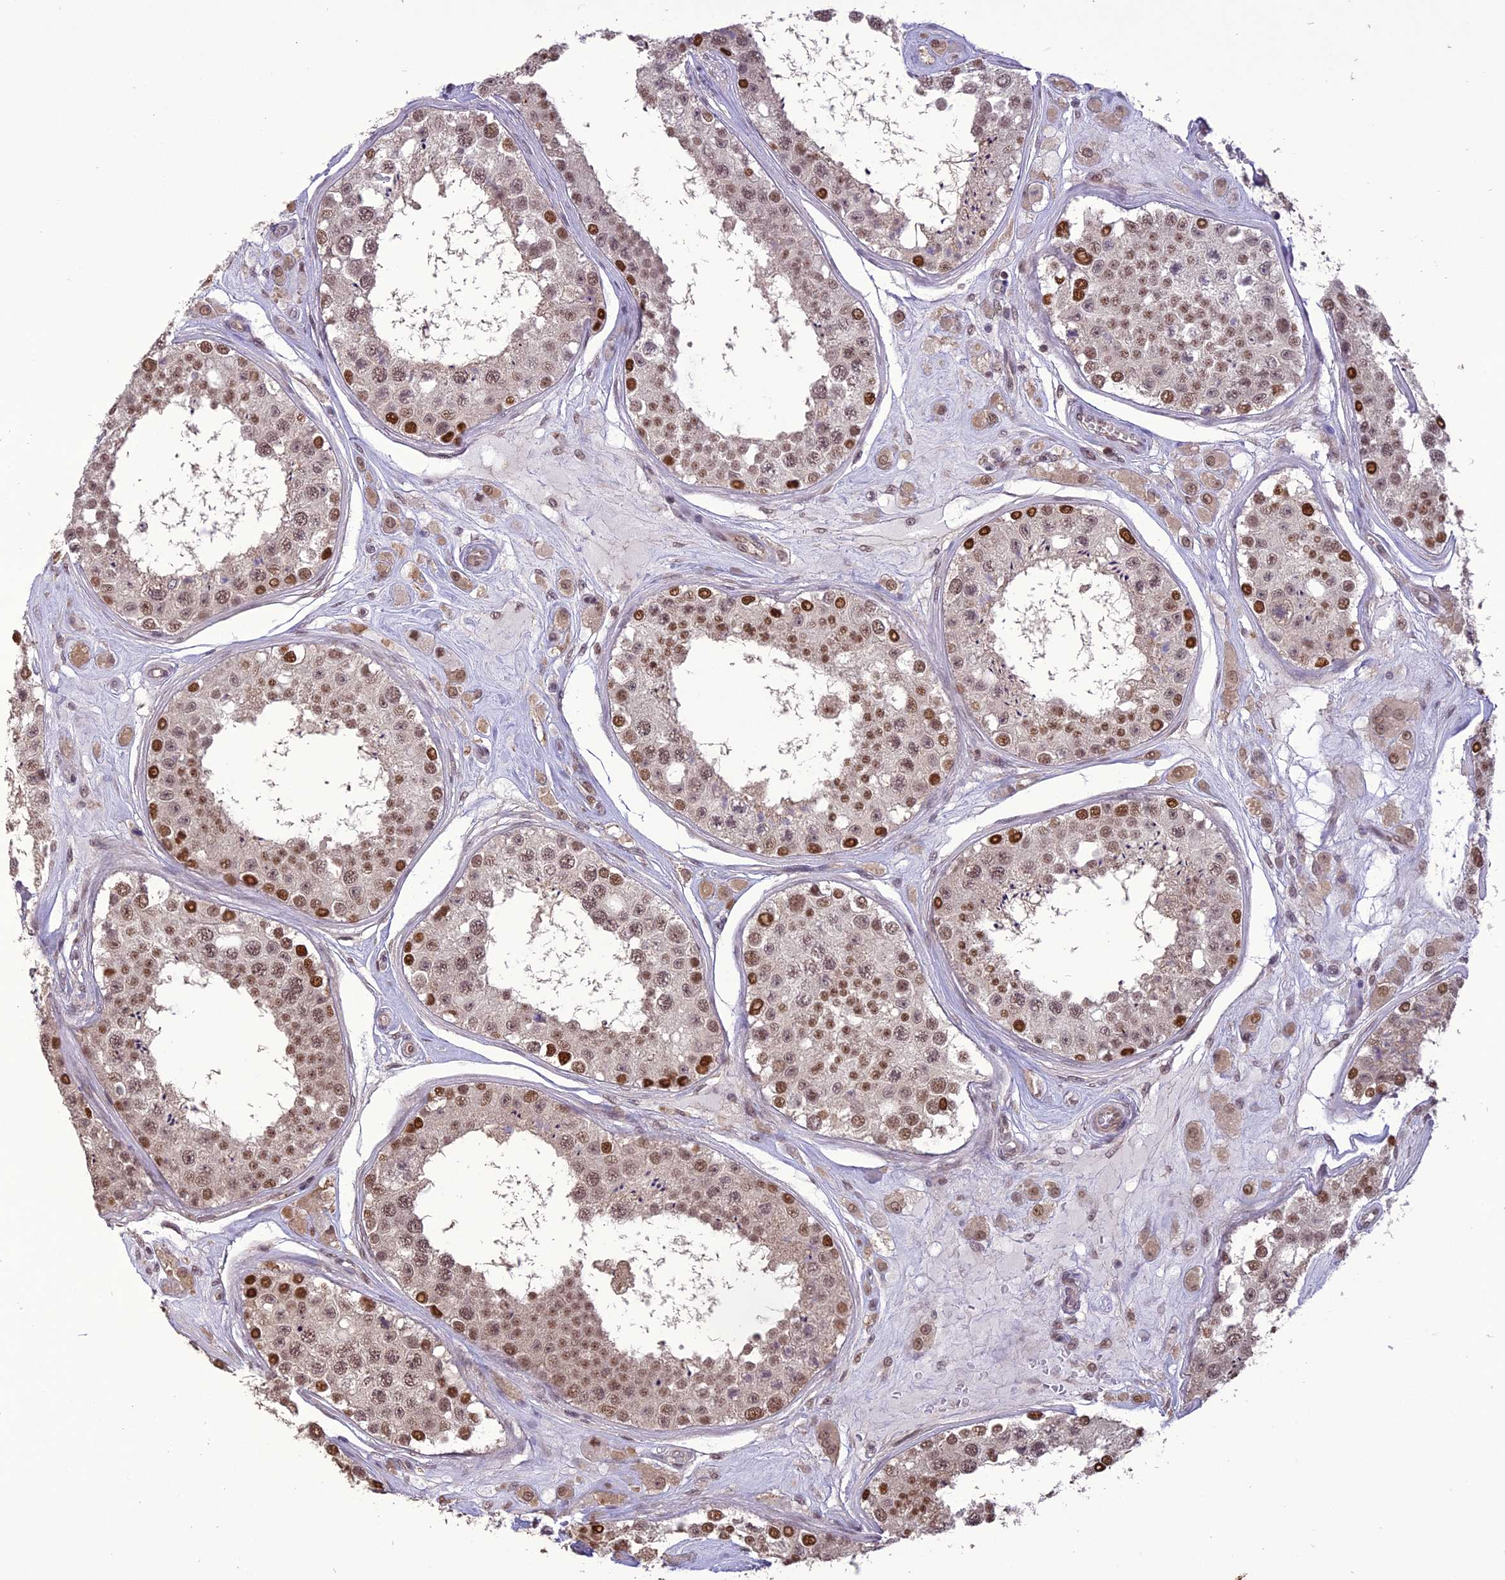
{"staining": {"intensity": "moderate", "quantity": ">75%", "location": "cytoplasmic/membranous,nuclear"}, "tissue": "testis", "cell_type": "Cells in seminiferous ducts", "image_type": "normal", "snomed": [{"axis": "morphology", "description": "Normal tissue, NOS"}, {"axis": "topography", "description": "Testis"}], "caption": "Protein expression by IHC demonstrates moderate cytoplasmic/membranous,nuclear expression in approximately >75% of cells in seminiferous ducts in benign testis.", "gene": "TIGD7", "patient": {"sex": "male", "age": 25}}